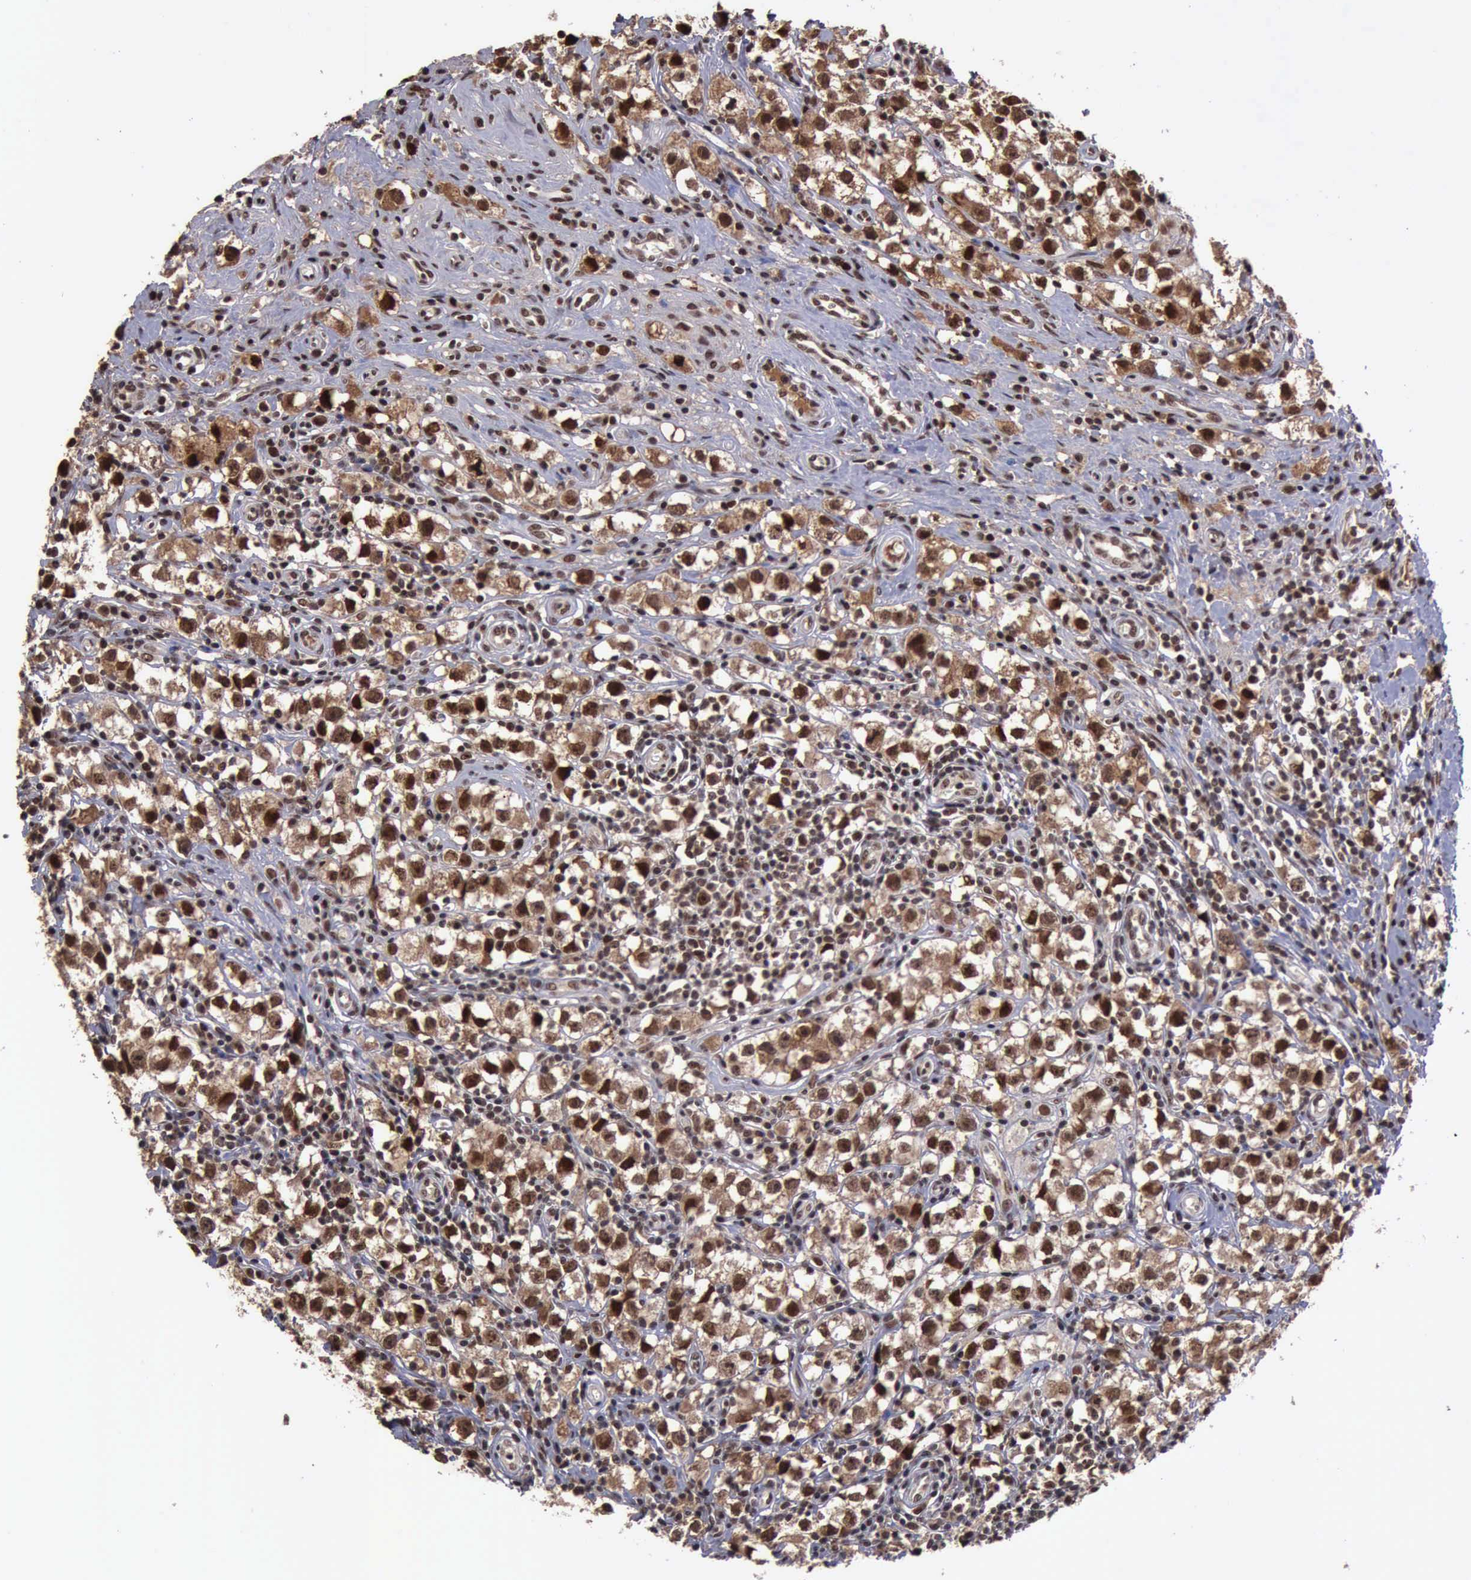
{"staining": {"intensity": "strong", "quantity": ">75%", "location": "cytoplasmic/membranous,nuclear"}, "tissue": "testis cancer", "cell_type": "Tumor cells", "image_type": "cancer", "snomed": [{"axis": "morphology", "description": "Seminoma, NOS"}, {"axis": "topography", "description": "Testis"}], "caption": "Strong cytoplasmic/membranous and nuclear staining is seen in approximately >75% of tumor cells in testis cancer.", "gene": "TRMT2A", "patient": {"sex": "male", "age": 35}}